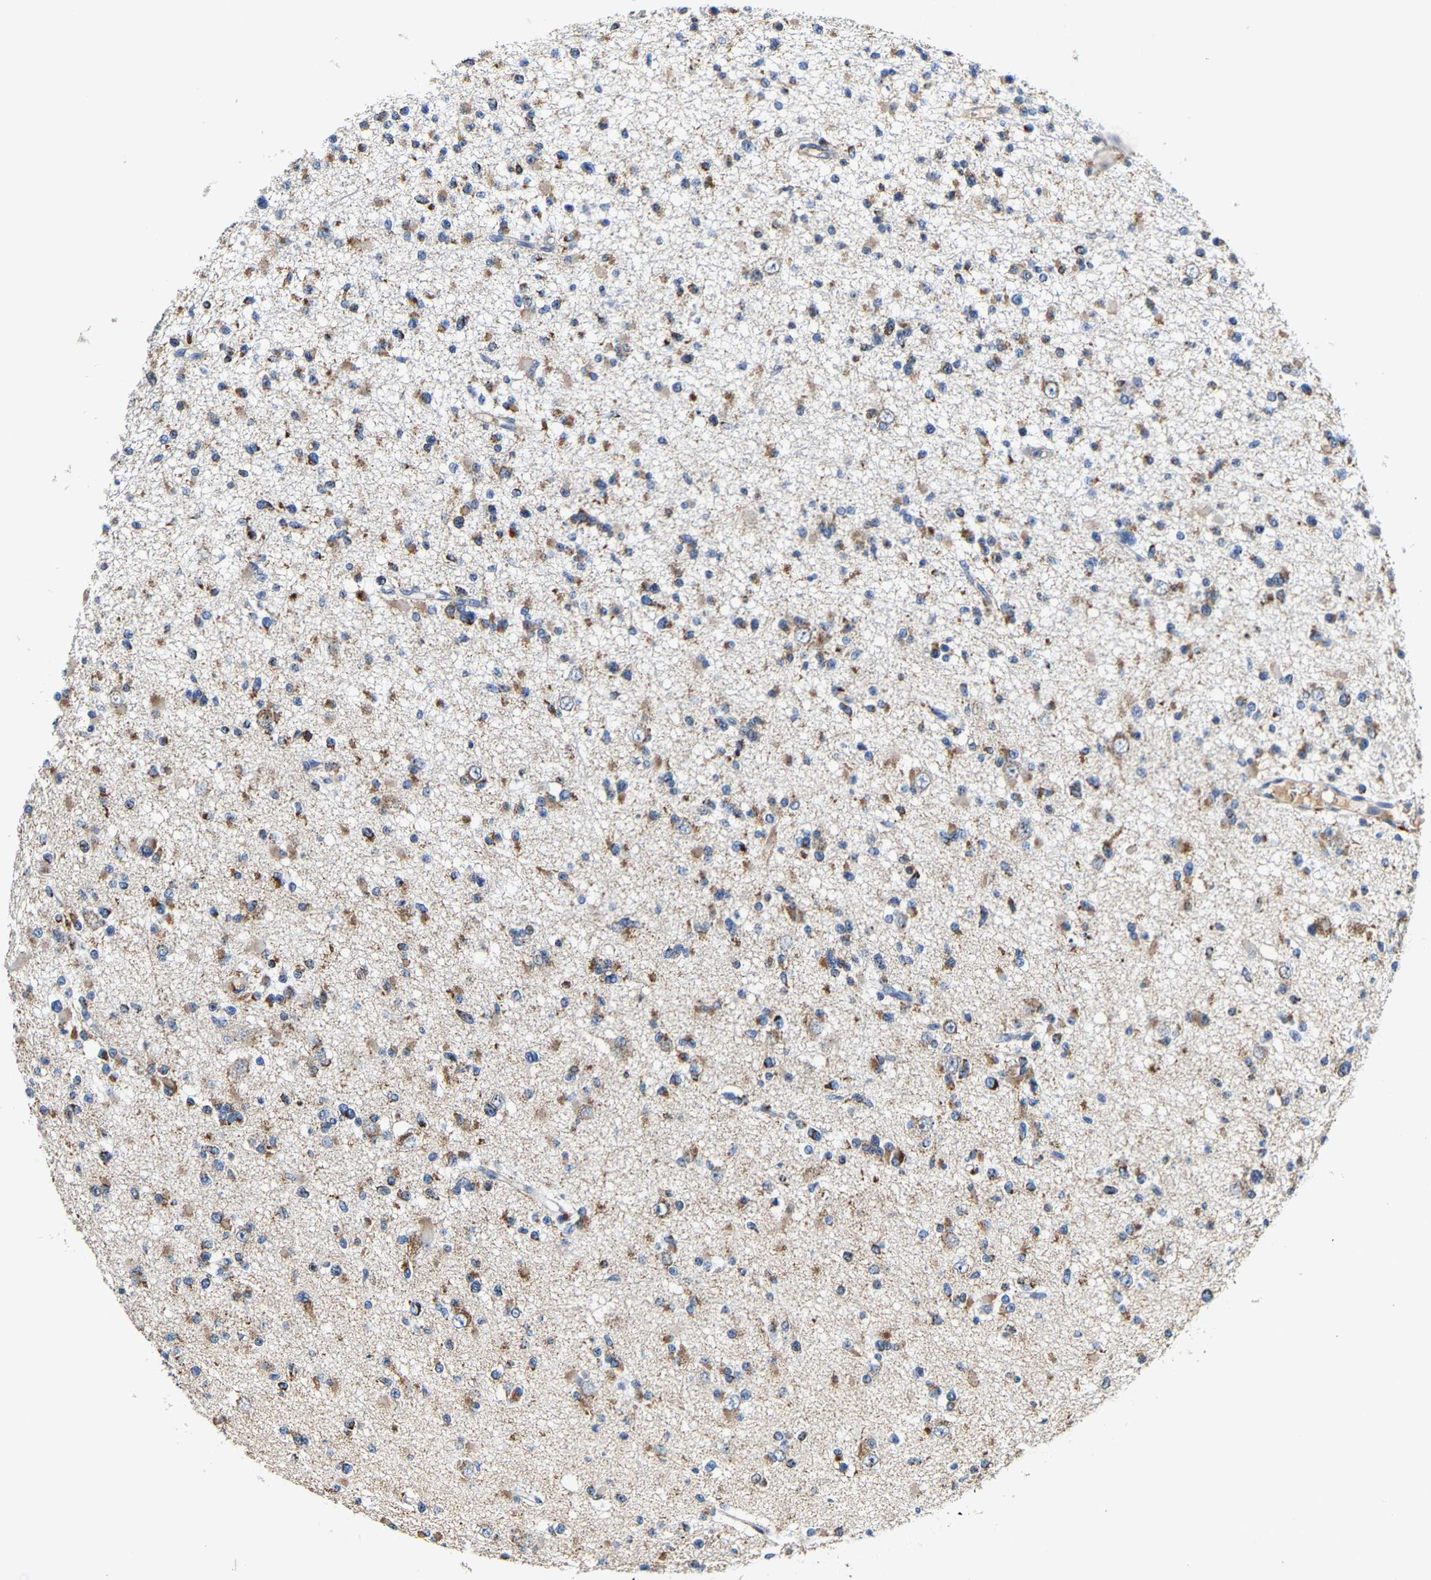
{"staining": {"intensity": "moderate", "quantity": ">75%", "location": "cytoplasmic/membranous"}, "tissue": "glioma", "cell_type": "Tumor cells", "image_type": "cancer", "snomed": [{"axis": "morphology", "description": "Glioma, malignant, Low grade"}, {"axis": "topography", "description": "Brain"}], "caption": "Tumor cells display medium levels of moderate cytoplasmic/membranous expression in approximately >75% of cells in human glioma. The staining was performed using DAB to visualize the protein expression in brown, while the nuclei were stained in blue with hematoxylin (Magnification: 20x).", "gene": "SLC25A25", "patient": {"sex": "female", "age": 22}}